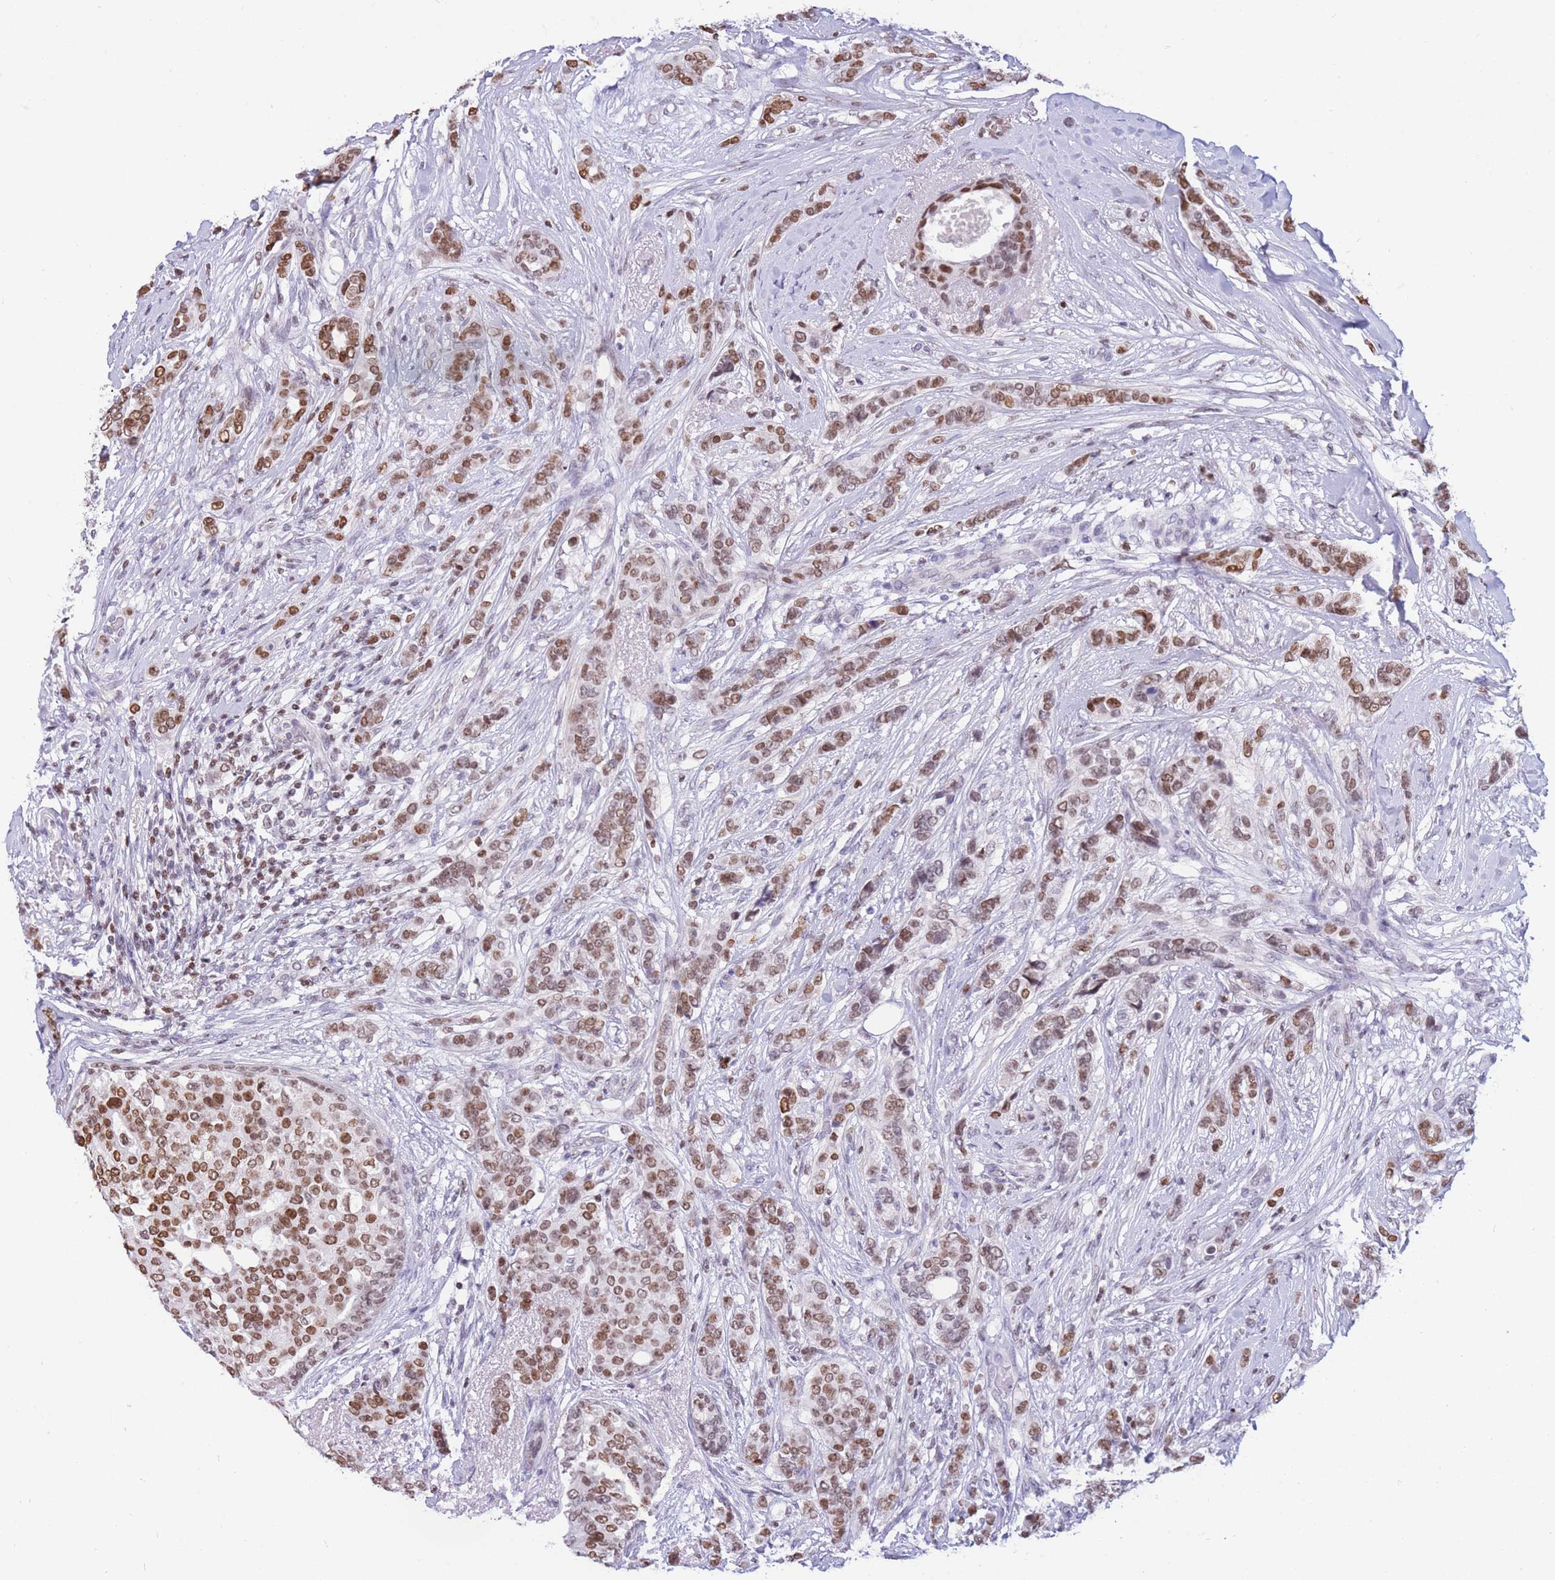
{"staining": {"intensity": "moderate", "quantity": ">75%", "location": "nuclear"}, "tissue": "breast cancer", "cell_type": "Tumor cells", "image_type": "cancer", "snomed": [{"axis": "morphology", "description": "Lobular carcinoma"}, {"axis": "topography", "description": "Breast"}], "caption": "This photomicrograph exhibits IHC staining of lobular carcinoma (breast), with medium moderate nuclear positivity in about >75% of tumor cells.", "gene": "HMGN1", "patient": {"sex": "female", "age": 51}}